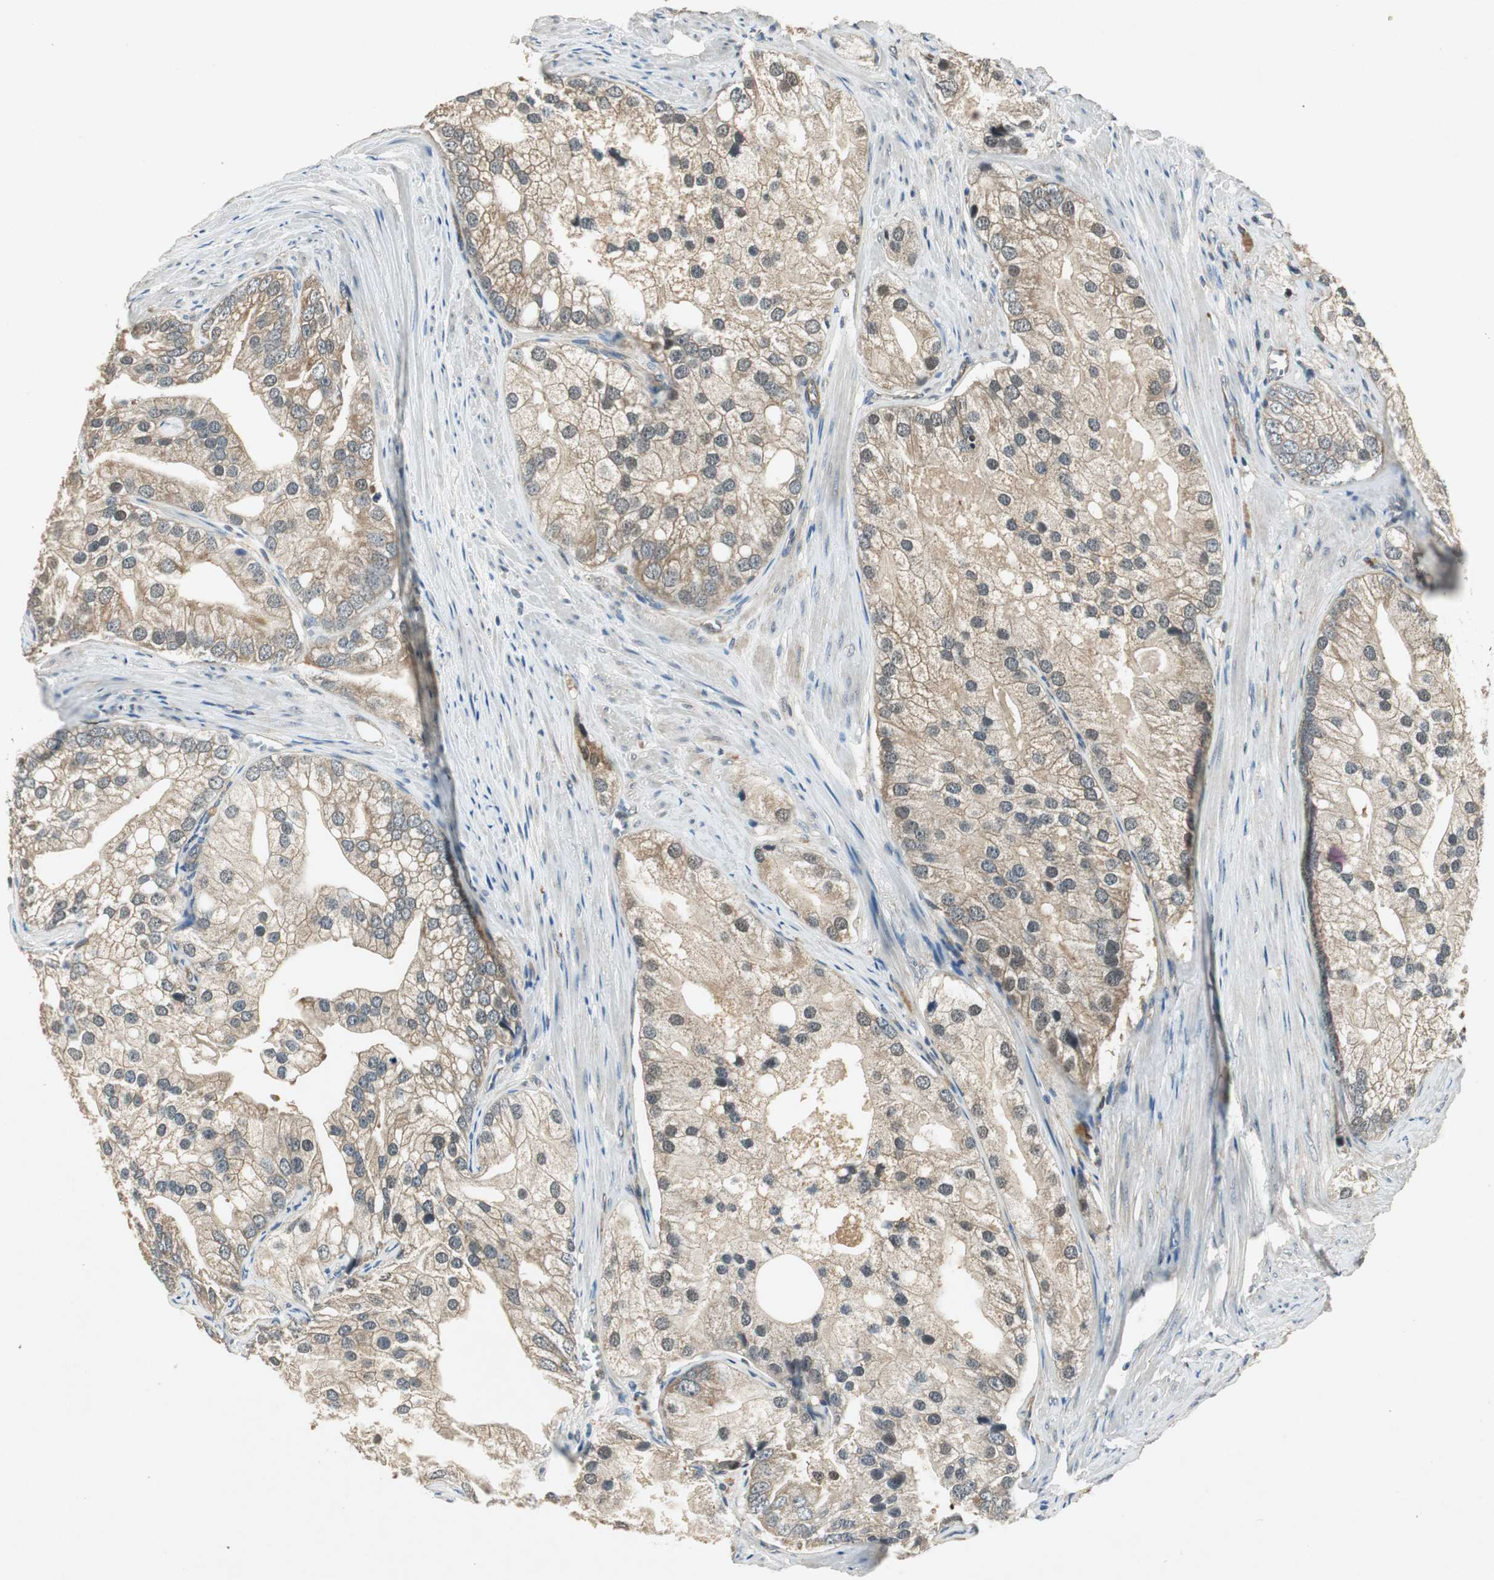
{"staining": {"intensity": "weak", "quantity": ">75%", "location": "cytoplasmic/membranous"}, "tissue": "prostate cancer", "cell_type": "Tumor cells", "image_type": "cancer", "snomed": [{"axis": "morphology", "description": "Adenocarcinoma, Low grade"}, {"axis": "topography", "description": "Prostate"}], "caption": "This is a micrograph of immunohistochemistry staining of prostate cancer (adenocarcinoma (low-grade)), which shows weak staining in the cytoplasmic/membranous of tumor cells.", "gene": "PSMB4", "patient": {"sex": "male", "age": 69}}